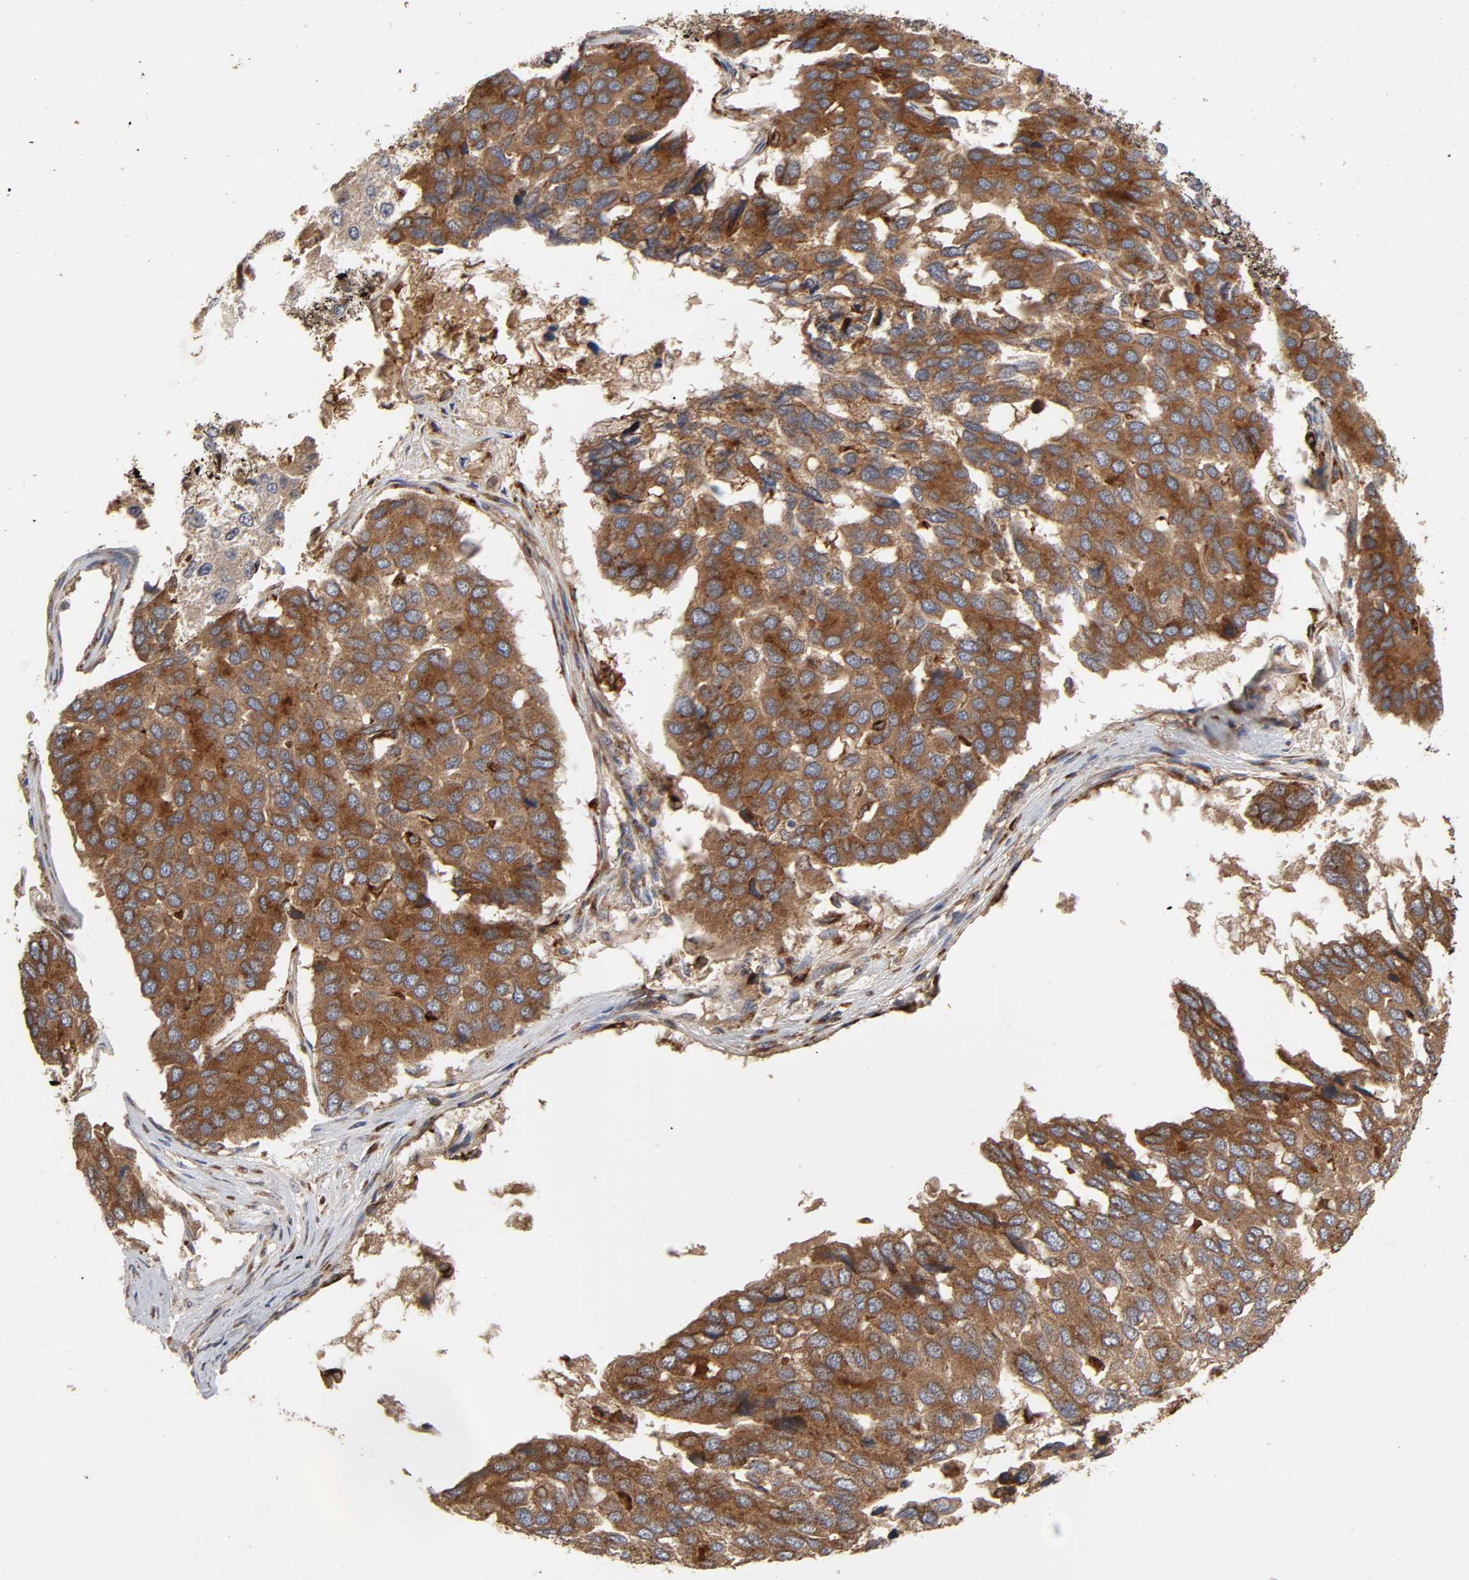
{"staining": {"intensity": "strong", "quantity": ">75%", "location": "cytoplasmic/membranous"}, "tissue": "pancreatic cancer", "cell_type": "Tumor cells", "image_type": "cancer", "snomed": [{"axis": "morphology", "description": "Adenocarcinoma, NOS"}, {"axis": "topography", "description": "Pancreas"}], "caption": "Immunohistochemistry histopathology image of pancreatic adenocarcinoma stained for a protein (brown), which reveals high levels of strong cytoplasmic/membranous staining in approximately >75% of tumor cells.", "gene": "GNPTG", "patient": {"sex": "male", "age": 50}}